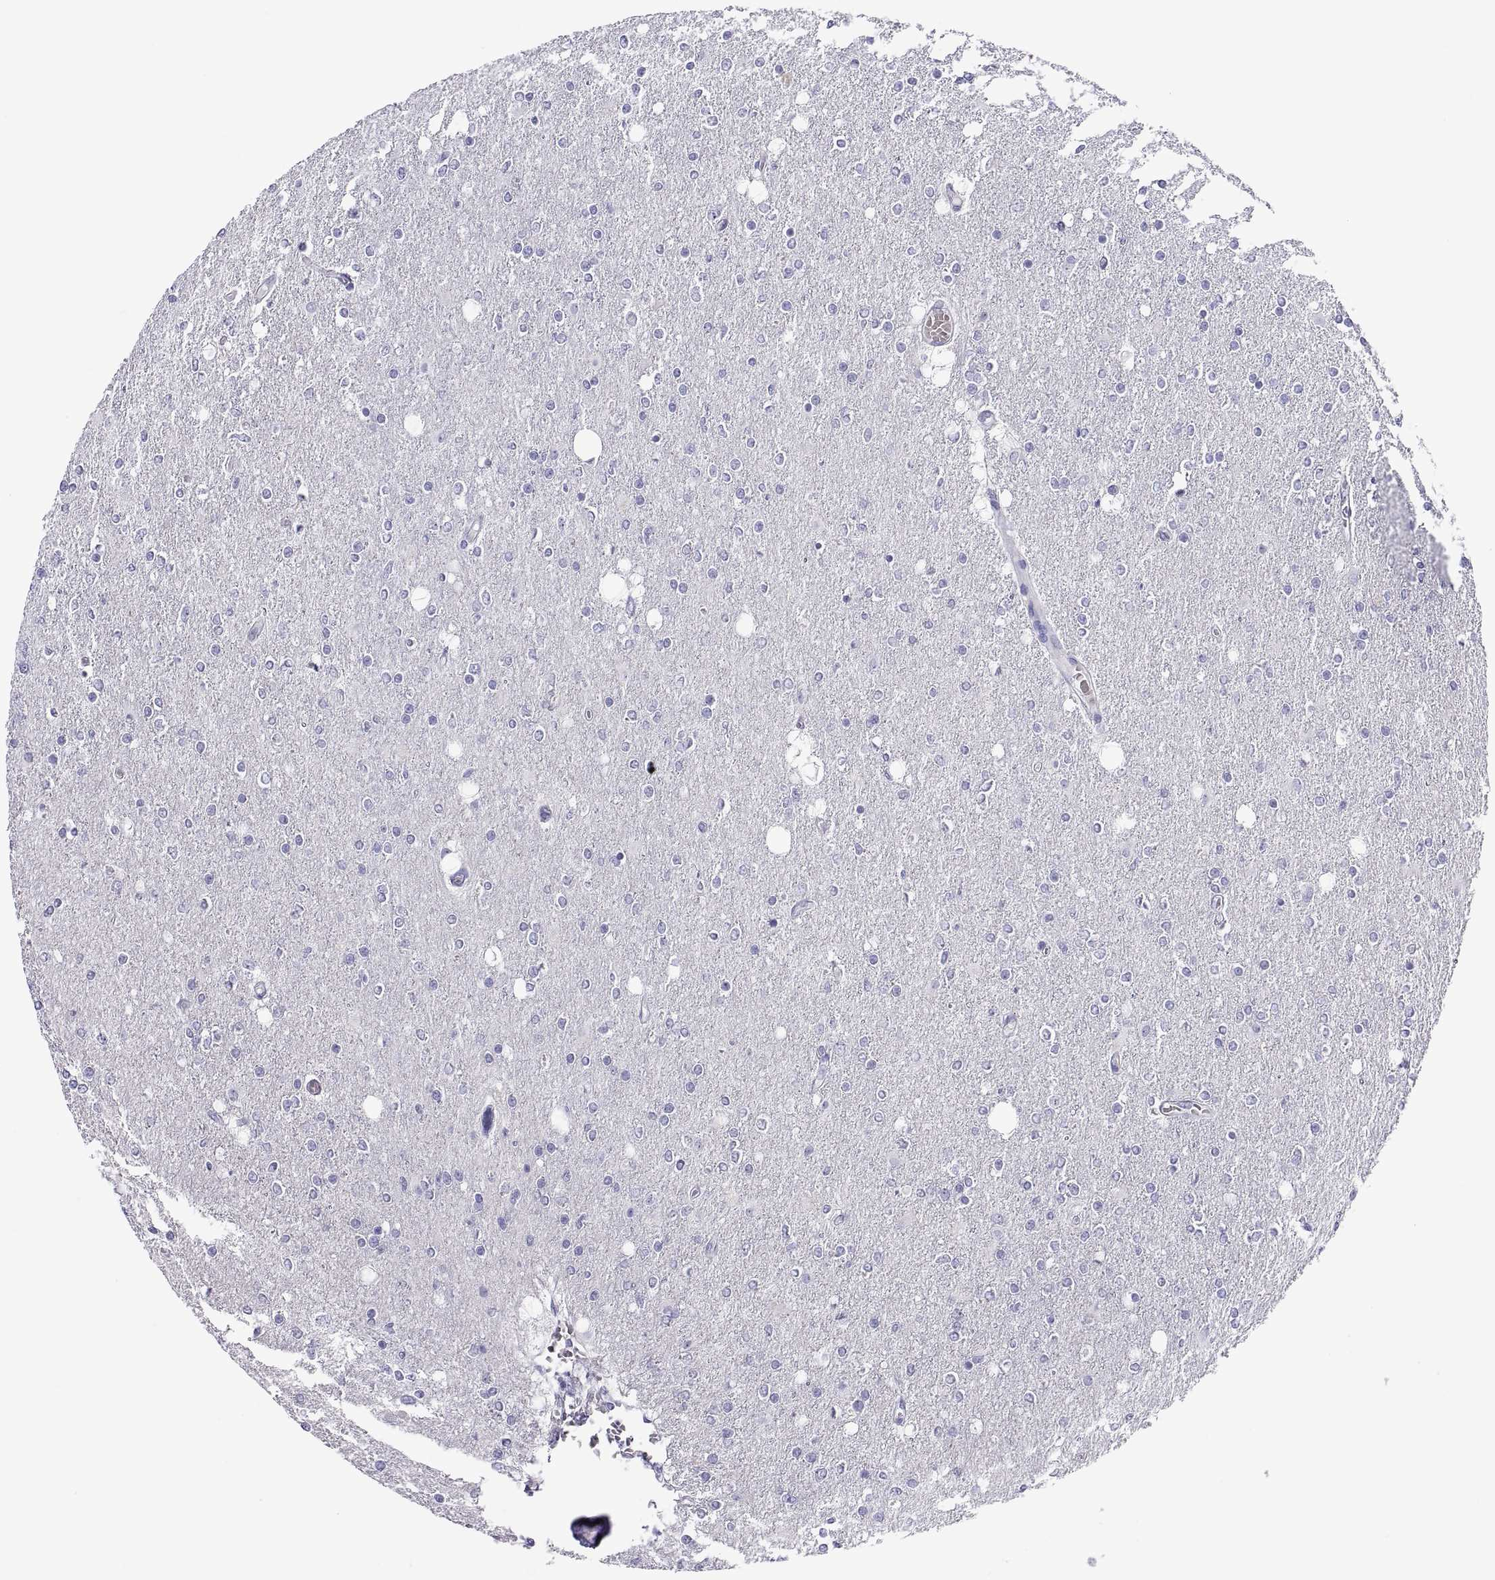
{"staining": {"intensity": "negative", "quantity": "none", "location": "none"}, "tissue": "glioma", "cell_type": "Tumor cells", "image_type": "cancer", "snomed": [{"axis": "morphology", "description": "Glioma, malignant, High grade"}, {"axis": "topography", "description": "Cerebral cortex"}], "caption": "Immunohistochemical staining of high-grade glioma (malignant) demonstrates no significant expression in tumor cells. (Brightfield microscopy of DAB (3,3'-diaminobenzidine) immunohistochemistry at high magnification).", "gene": "VSX2", "patient": {"sex": "male", "age": 70}}